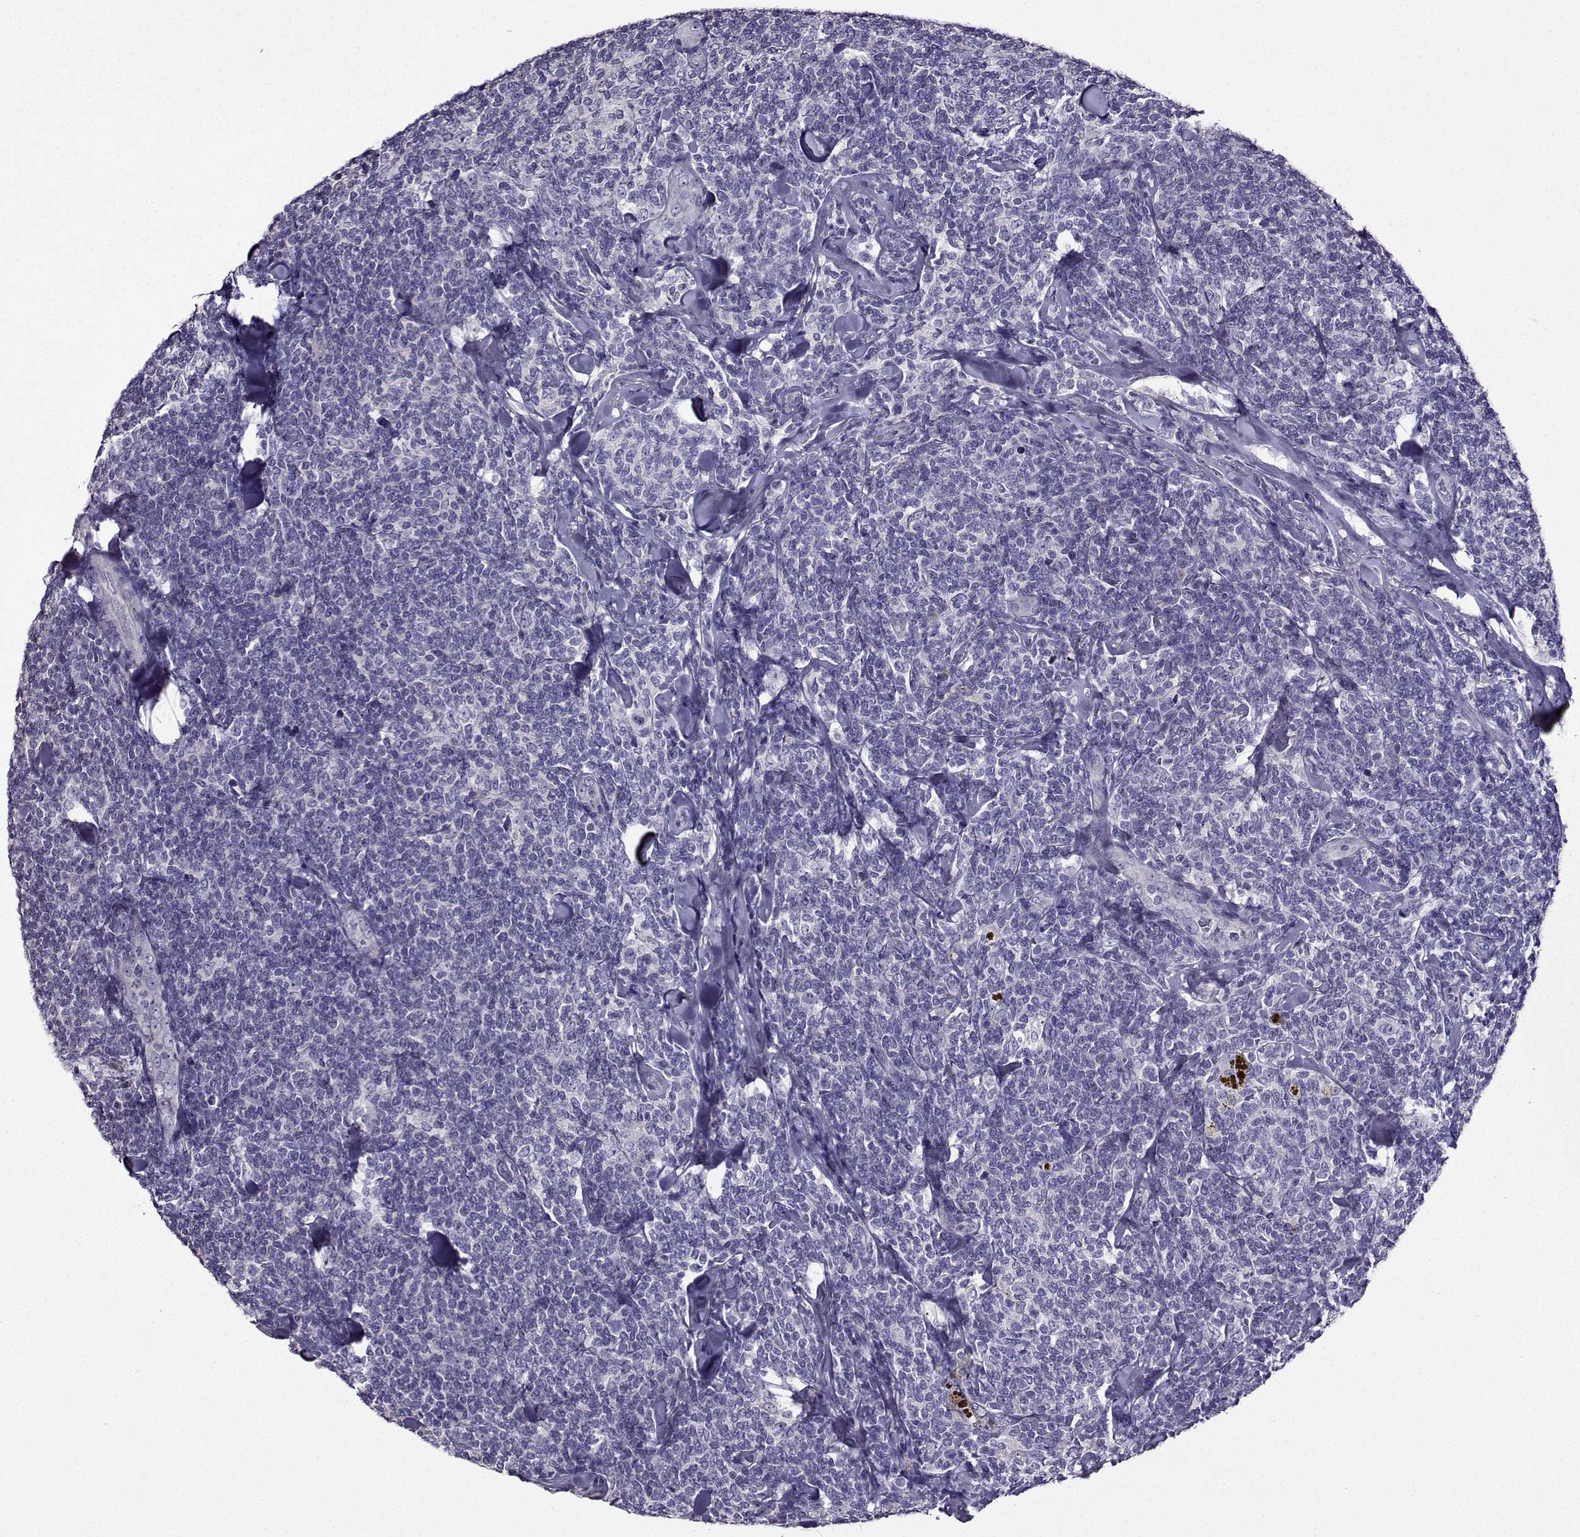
{"staining": {"intensity": "negative", "quantity": "none", "location": "none"}, "tissue": "lymphoma", "cell_type": "Tumor cells", "image_type": "cancer", "snomed": [{"axis": "morphology", "description": "Malignant lymphoma, non-Hodgkin's type, Low grade"}, {"axis": "topography", "description": "Lymph node"}], "caption": "An image of lymphoma stained for a protein exhibits no brown staining in tumor cells. (DAB (3,3'-diaminobenzidine) IHC visualized using brightfield microscopy, high magnification).", "gene": "TMEM266", "patient": {"sex": "female", "age": 56}}